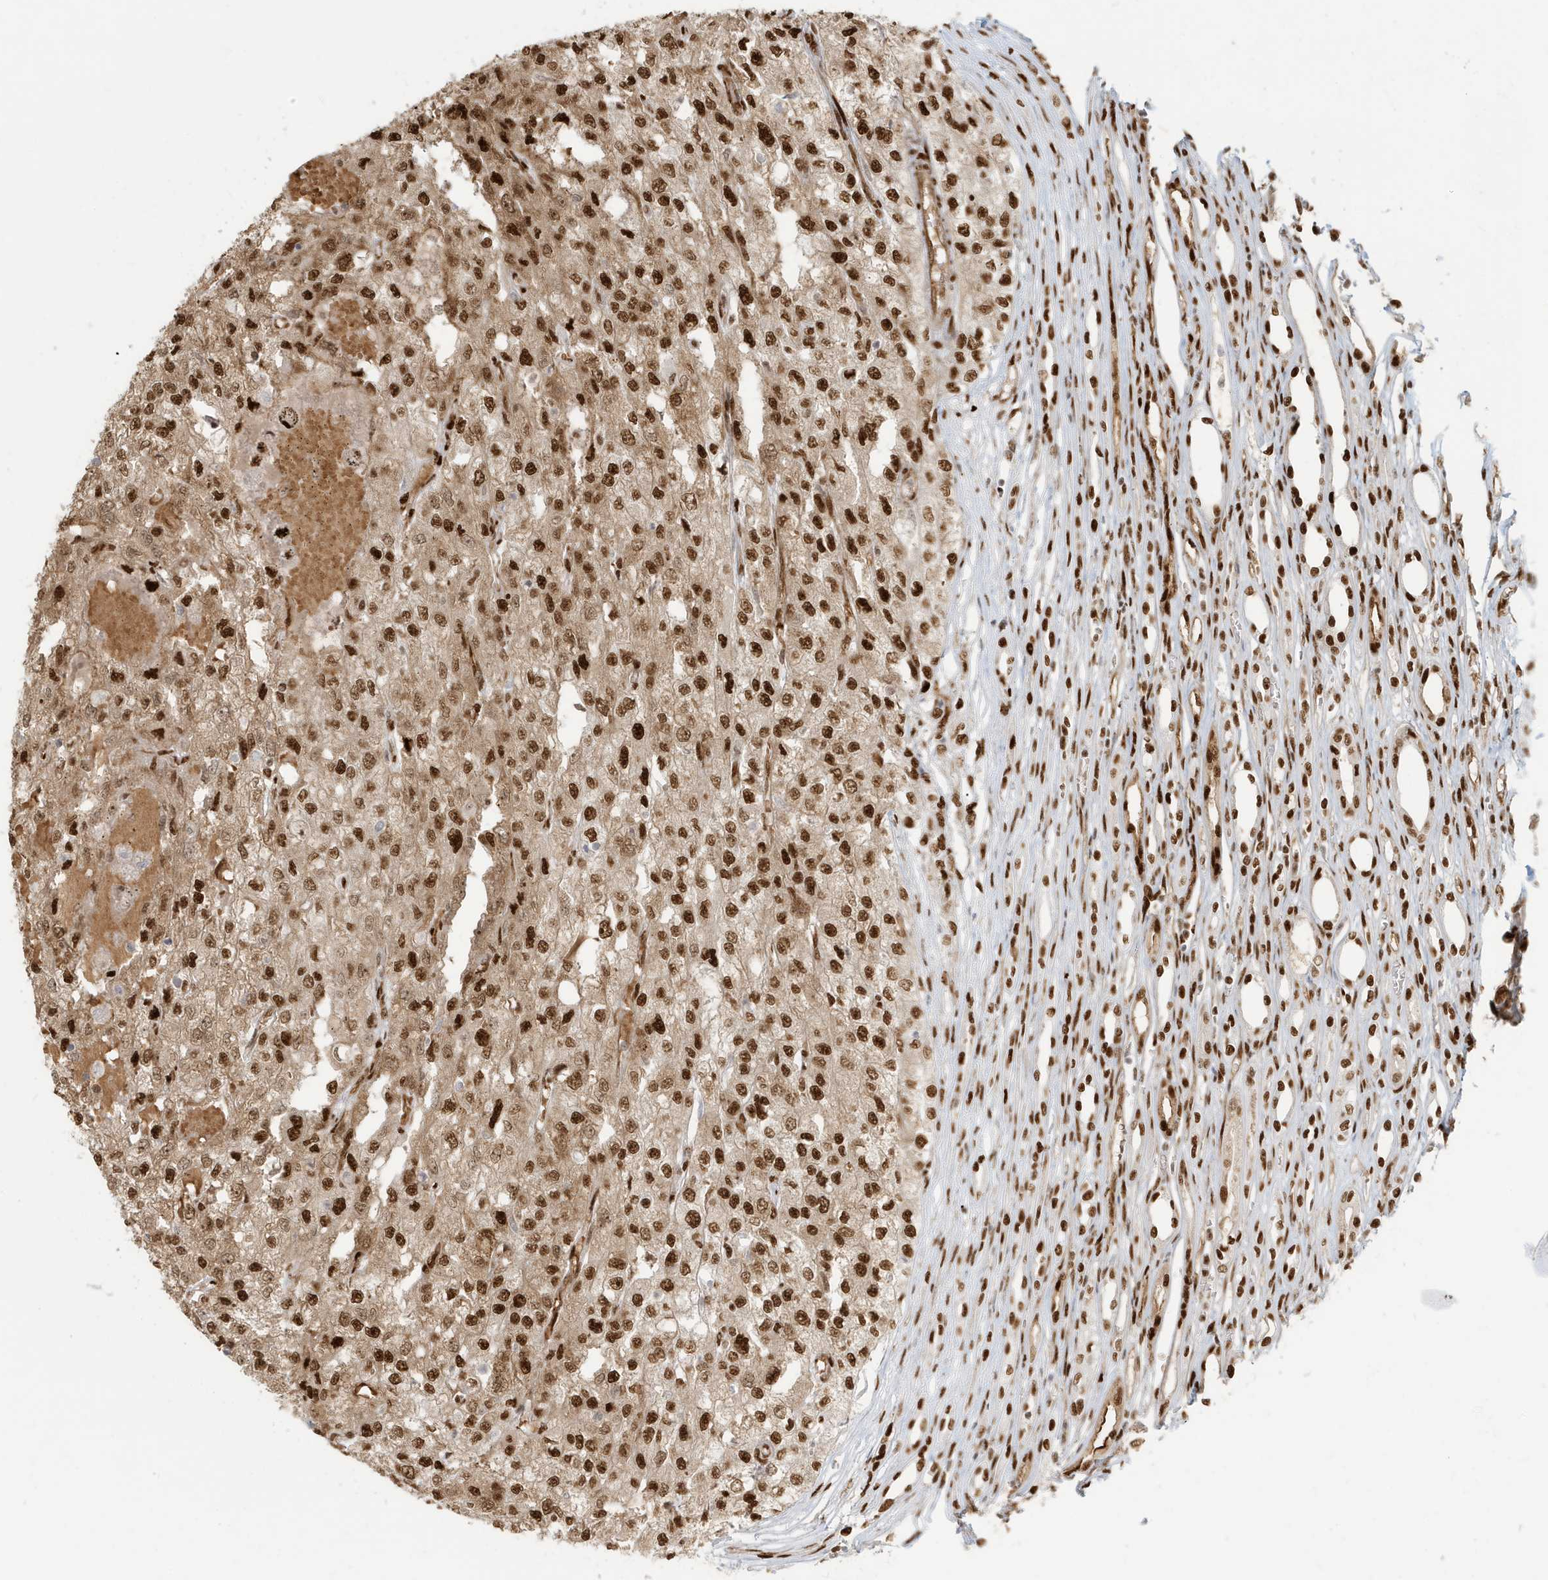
{"staining": {"intensity": "strong", "quantity": ">75%", "location": "nuclear"}, "tissue": "renal cancer", "cell_type": "Tumor cells", "image_type": "cancer", "snomed": [{"axis": "morphology", "description": "Adenocarcinoma, NOS"}, {"axis": "topography", "description": "Kidney"}], "caption": "Adenocarcinoma (renal) stained with a protein marker displays strong staining in tumor cells.", "gene": "CKS2", "patient": {"sex": "female", "age": 54}}